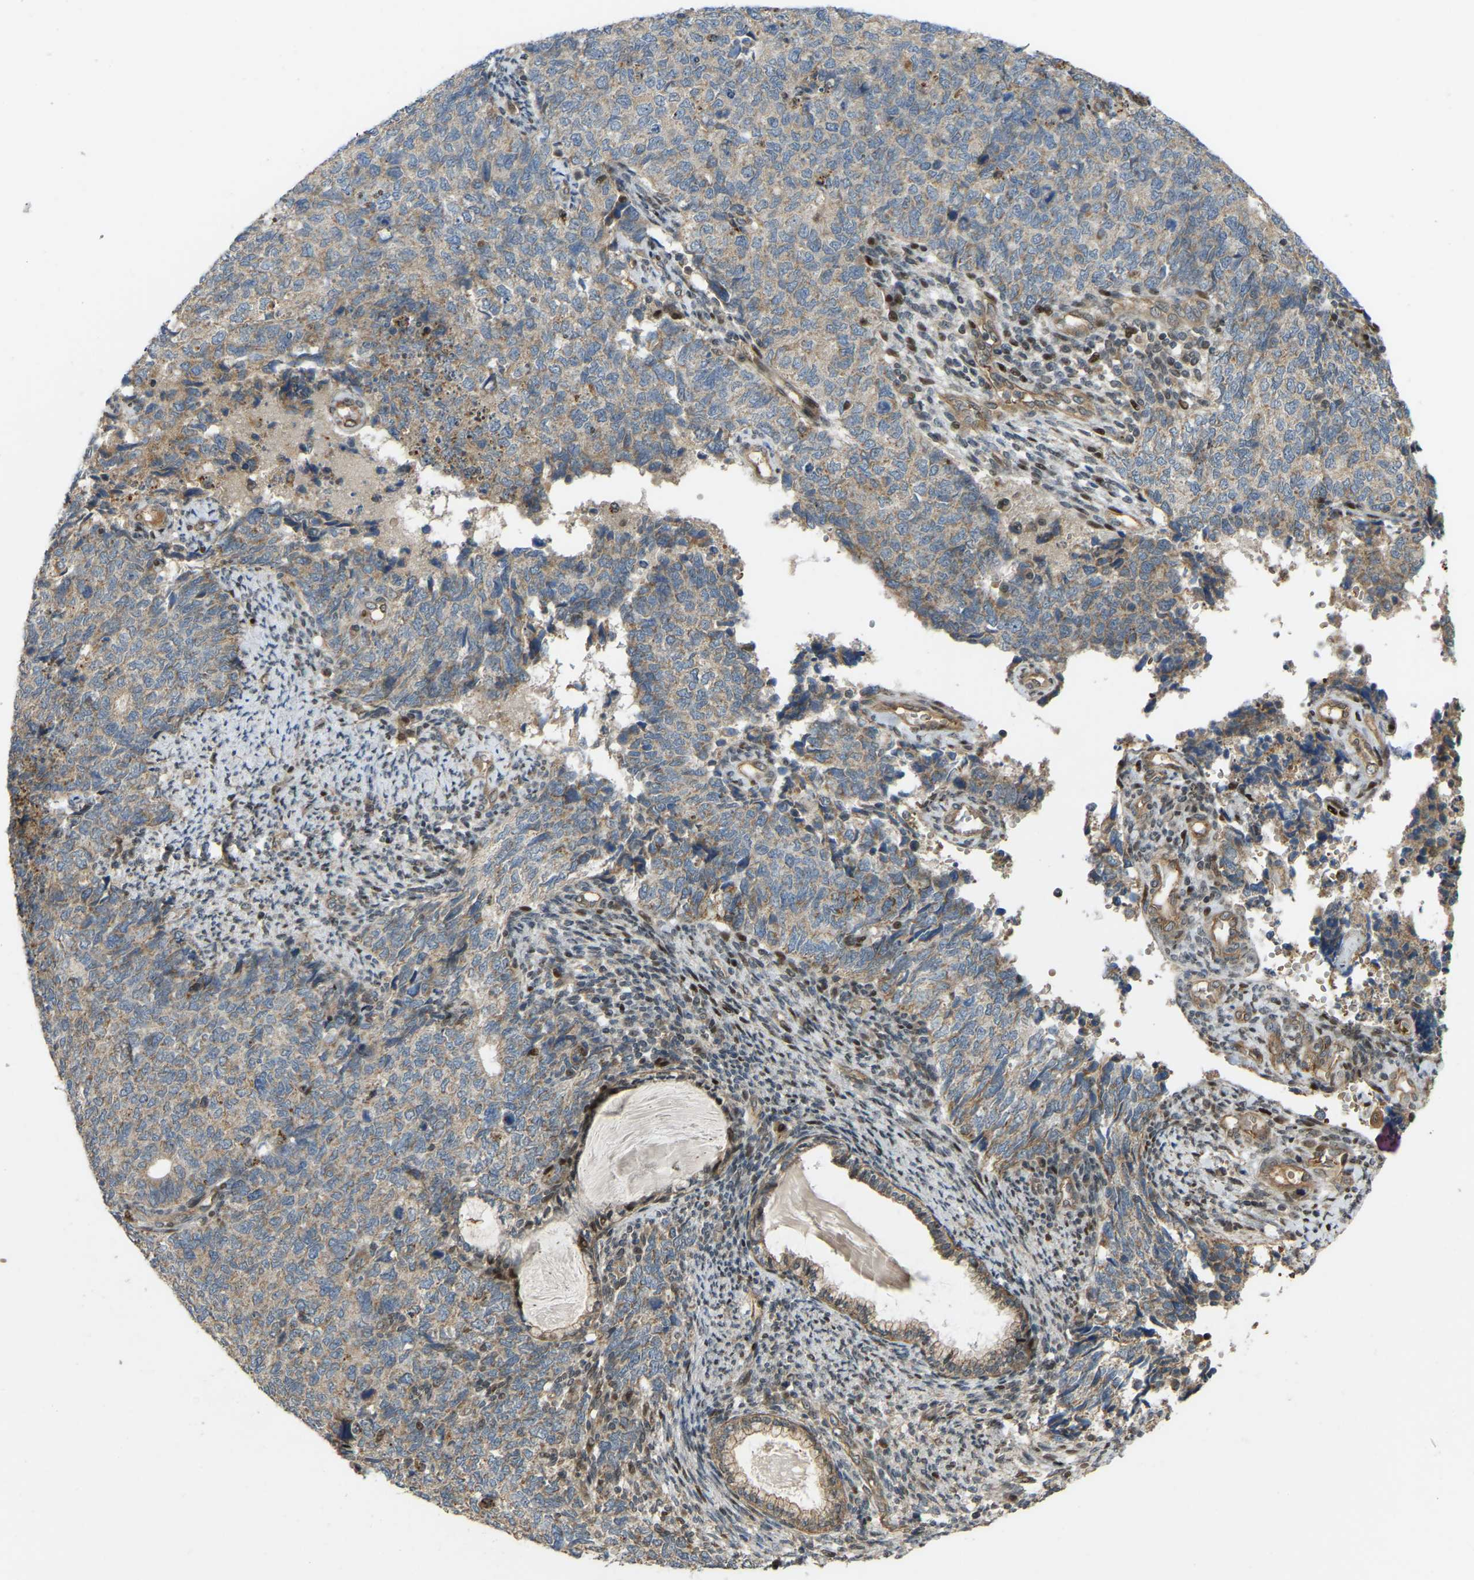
{"staining": {"intensity": "moderate", "quantity": ">75%", "location": "cytoplasmic/membranous"}, "tissue": "cervical cancer", "cell_type": "Tumor cells", "image_type": "cancer", "snomed": [{"axis": "morphology", "description": "Squamous cell carcinoma, NOS"}, {"axis": "topography", "description": "Cervix"}], "caption": "Cervical squamous cell carcinoma stained with DAB (3,3'-diaminobenzidine) immunohistochemistry (IHC) shows medium levels of moderate cytoplasmic/membranous expression in about >75% of tumor cells. Nuclei are stained in blue.", "gene": "C21orf91", "patient": {"sex": "female", "age": 63}}